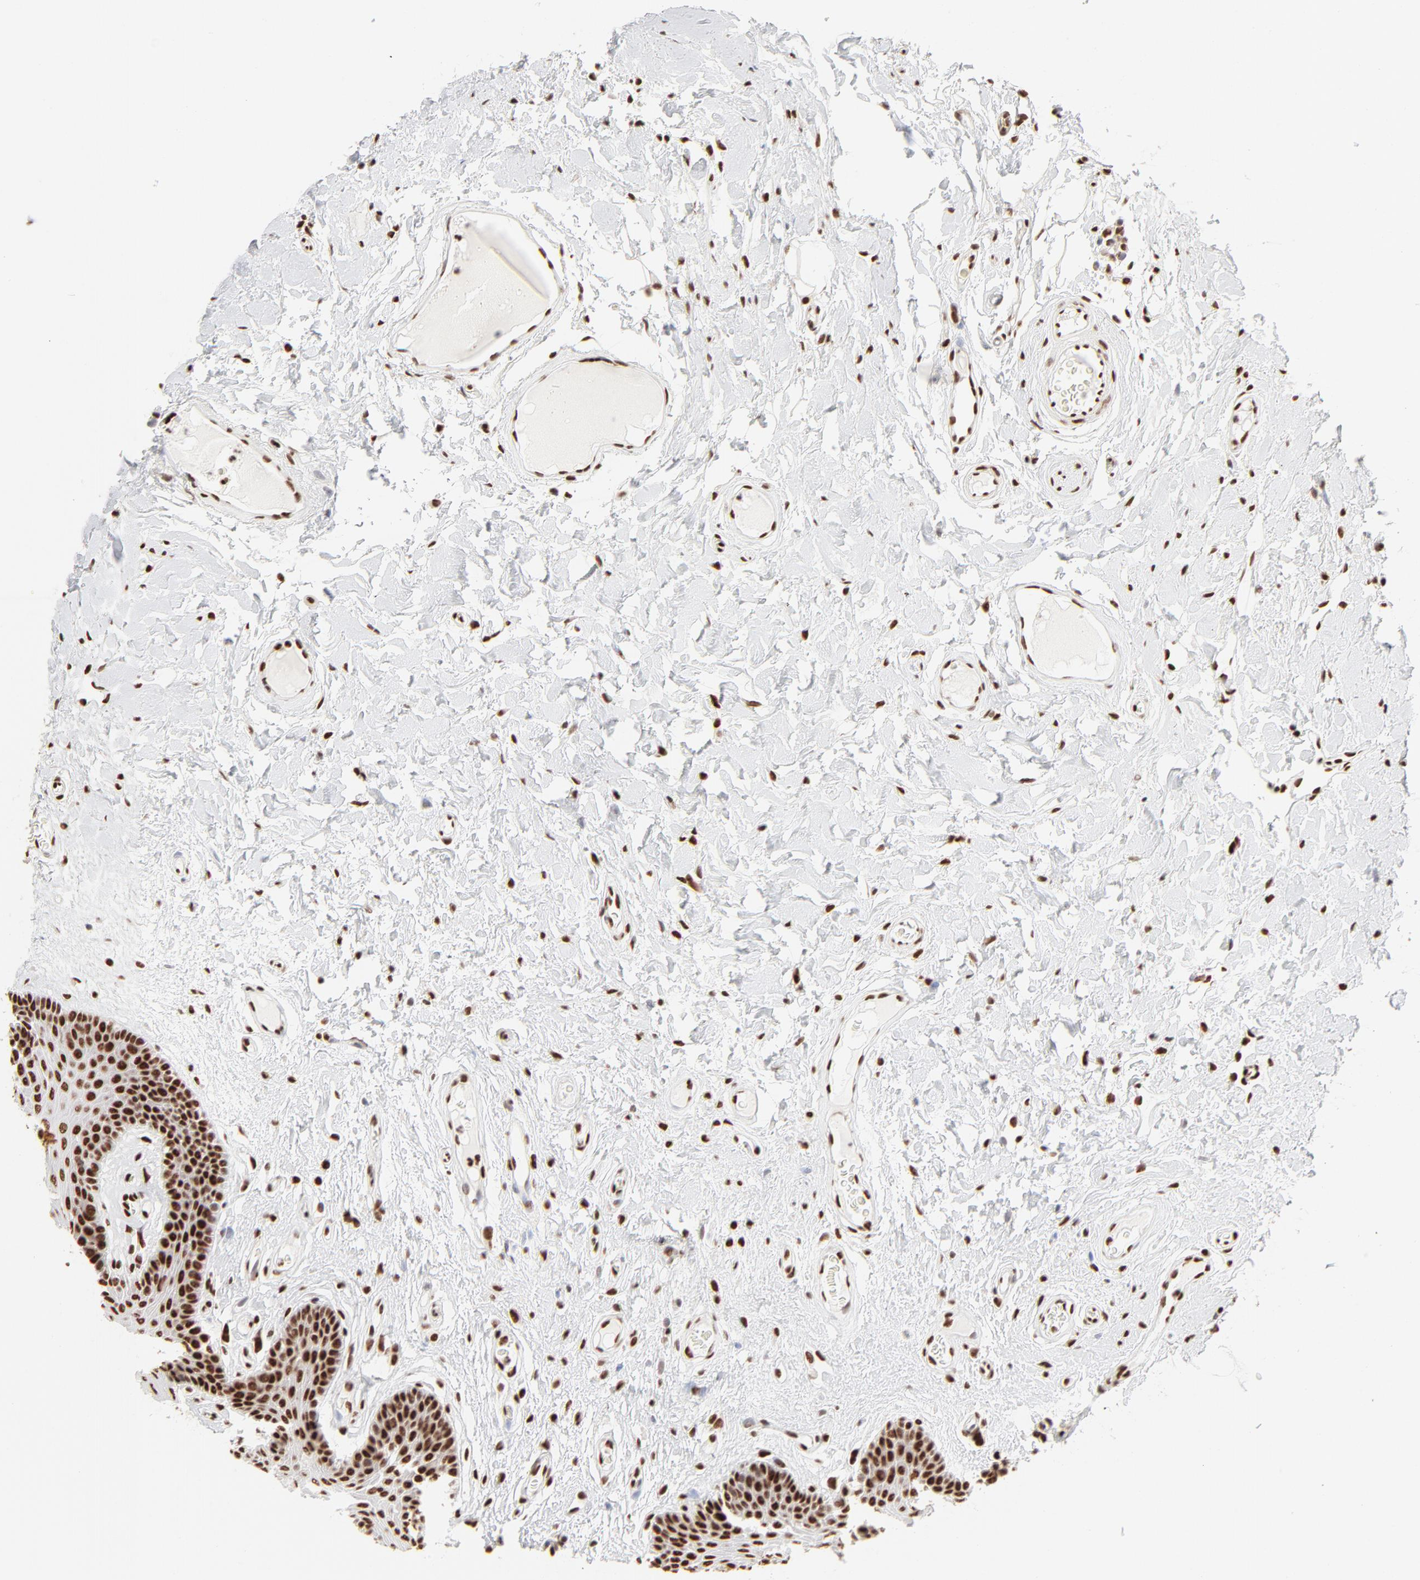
{"staining": {"intensity": "strong", "quantity": ">75%", "location": "nuclear"}, "tissue": "oral mucosa", "cell_type": "Squamous epithelial cells", "image_type": "normal", "snomed": [{"axis": "morphology", "description": "Normal tissue, NOS"}, {"axis": "morphology", "description": "Squamous cell carcinoma, NOS"}, {"axis": "topography", "description": "Skeletal muscle"}, {"axis": "topography", "description": "Oral tissue"}, {"axis": "topography", "description": "Head-Neck"}], "caption": "The photomicrograph shows staining of normal oral mucosa, revealing strong nuclear protein staining (brown color) within squamous epithelial cells. (Stains: DAB (3,3'-diaminobenzidine) in brown, nuclei in blue, Microscopy: brightfield microscopy at high magnification).", "gene": "TARDBP", "patient": {"sex": "male", "age": 71}}